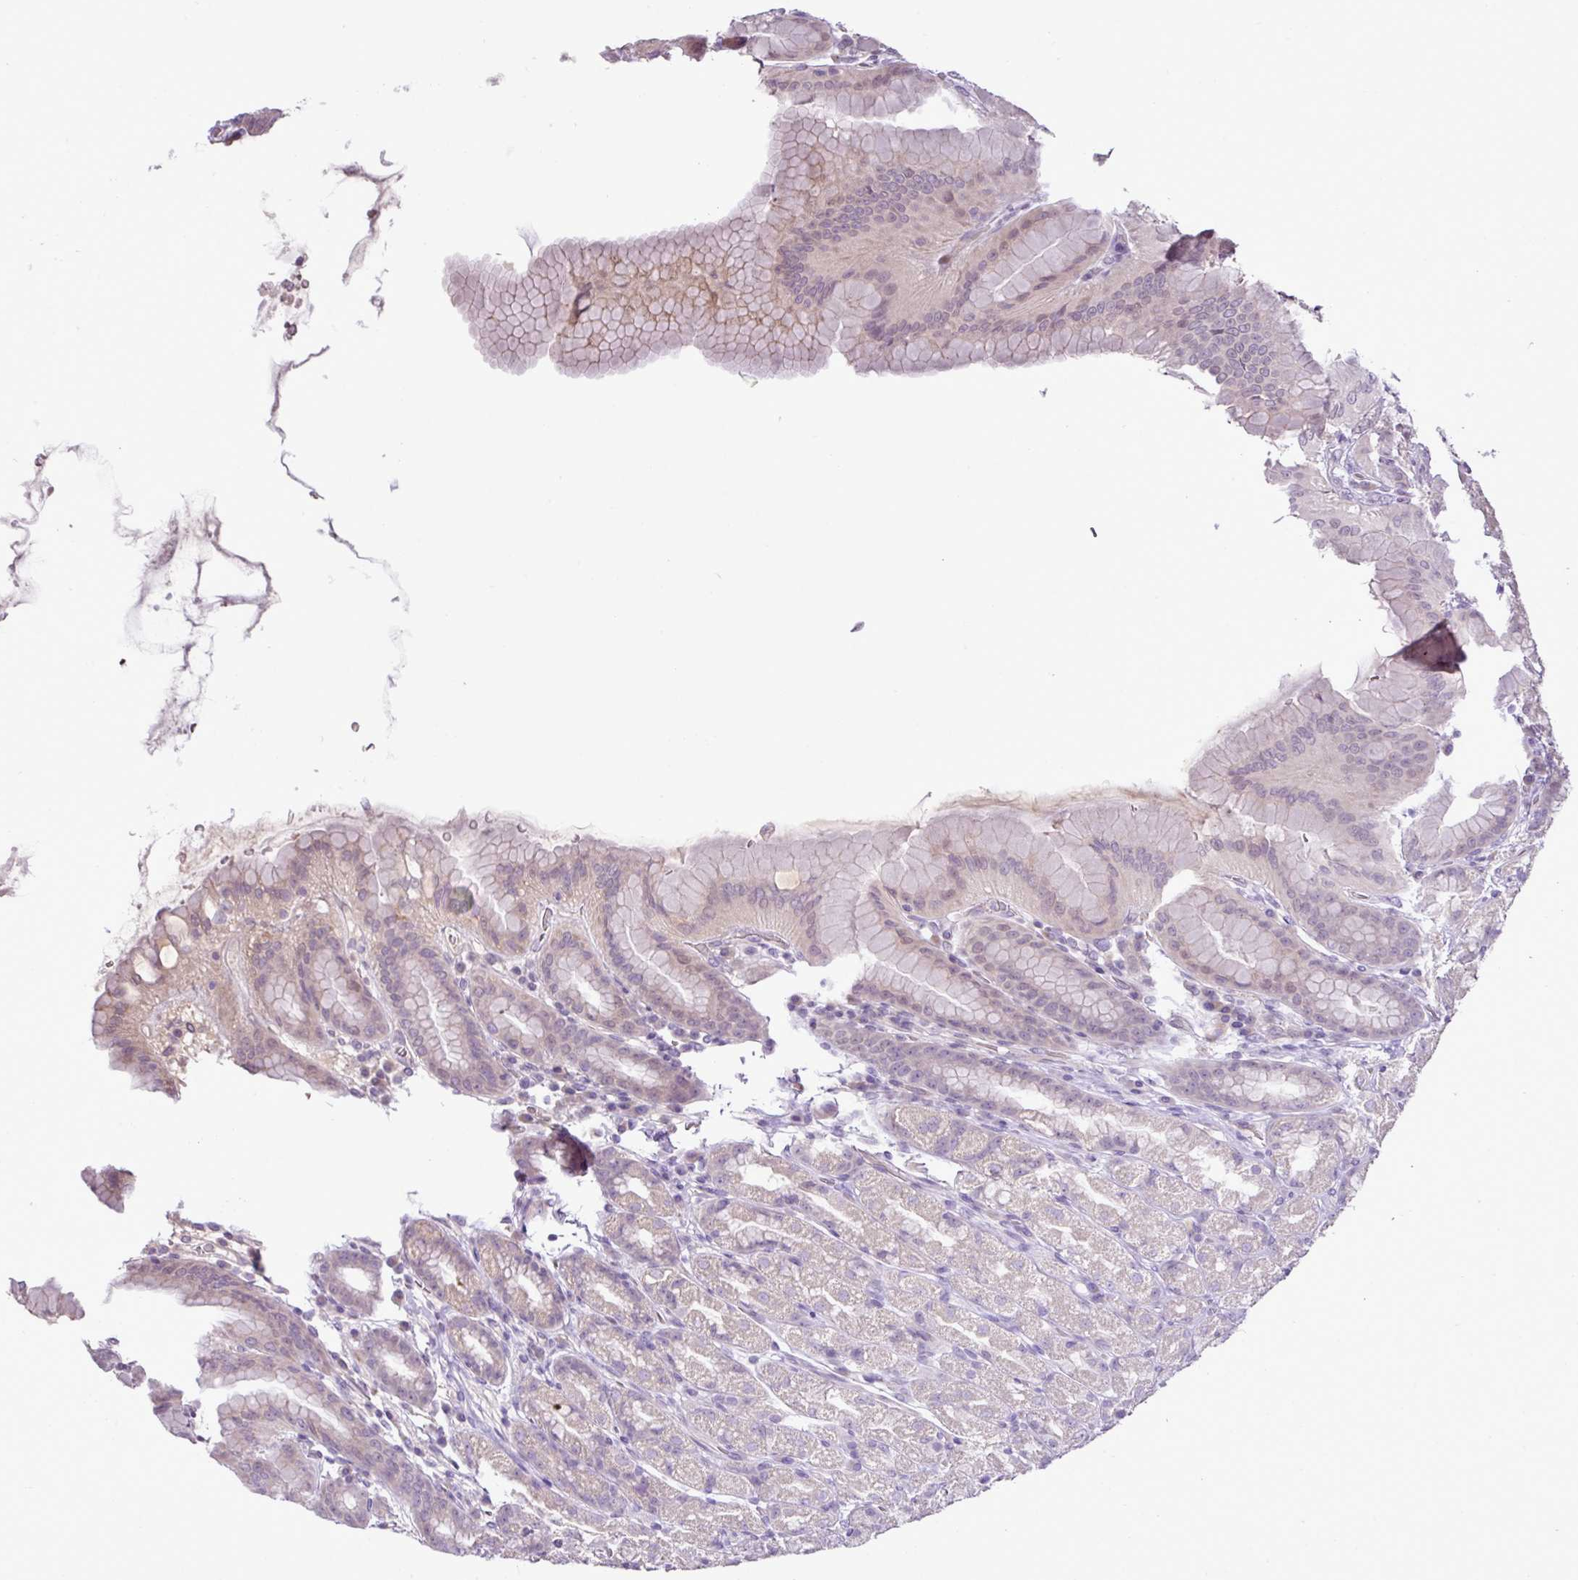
{"staining": {"intensity": "weak", "quantity": "<25%", "location": "cytoplasmic/membranous"}, "tissue": "stomach", "cell_type": "Glandular cells", "image_type": "normal", "snomed": [{"axis": "morphology", "description": "Normal tissue, NOS"}, {"axis": "topography", "description": "Stomach, upper"}, {"axis": "topography", "description": "Stomach"}], "caption": "DAB immunohistochemical staining of unremarkable human stomach exhibits no significant positivity in glandular cells. Brightfield microscopy of immunohistochemistry stained with DAB (3,3'-diaminobenzidine) (brown) and hematoxylin (blue), captured at high magnification.", "gene": "DNAJB13", "patient": {"sex": "male", "age": 68}}